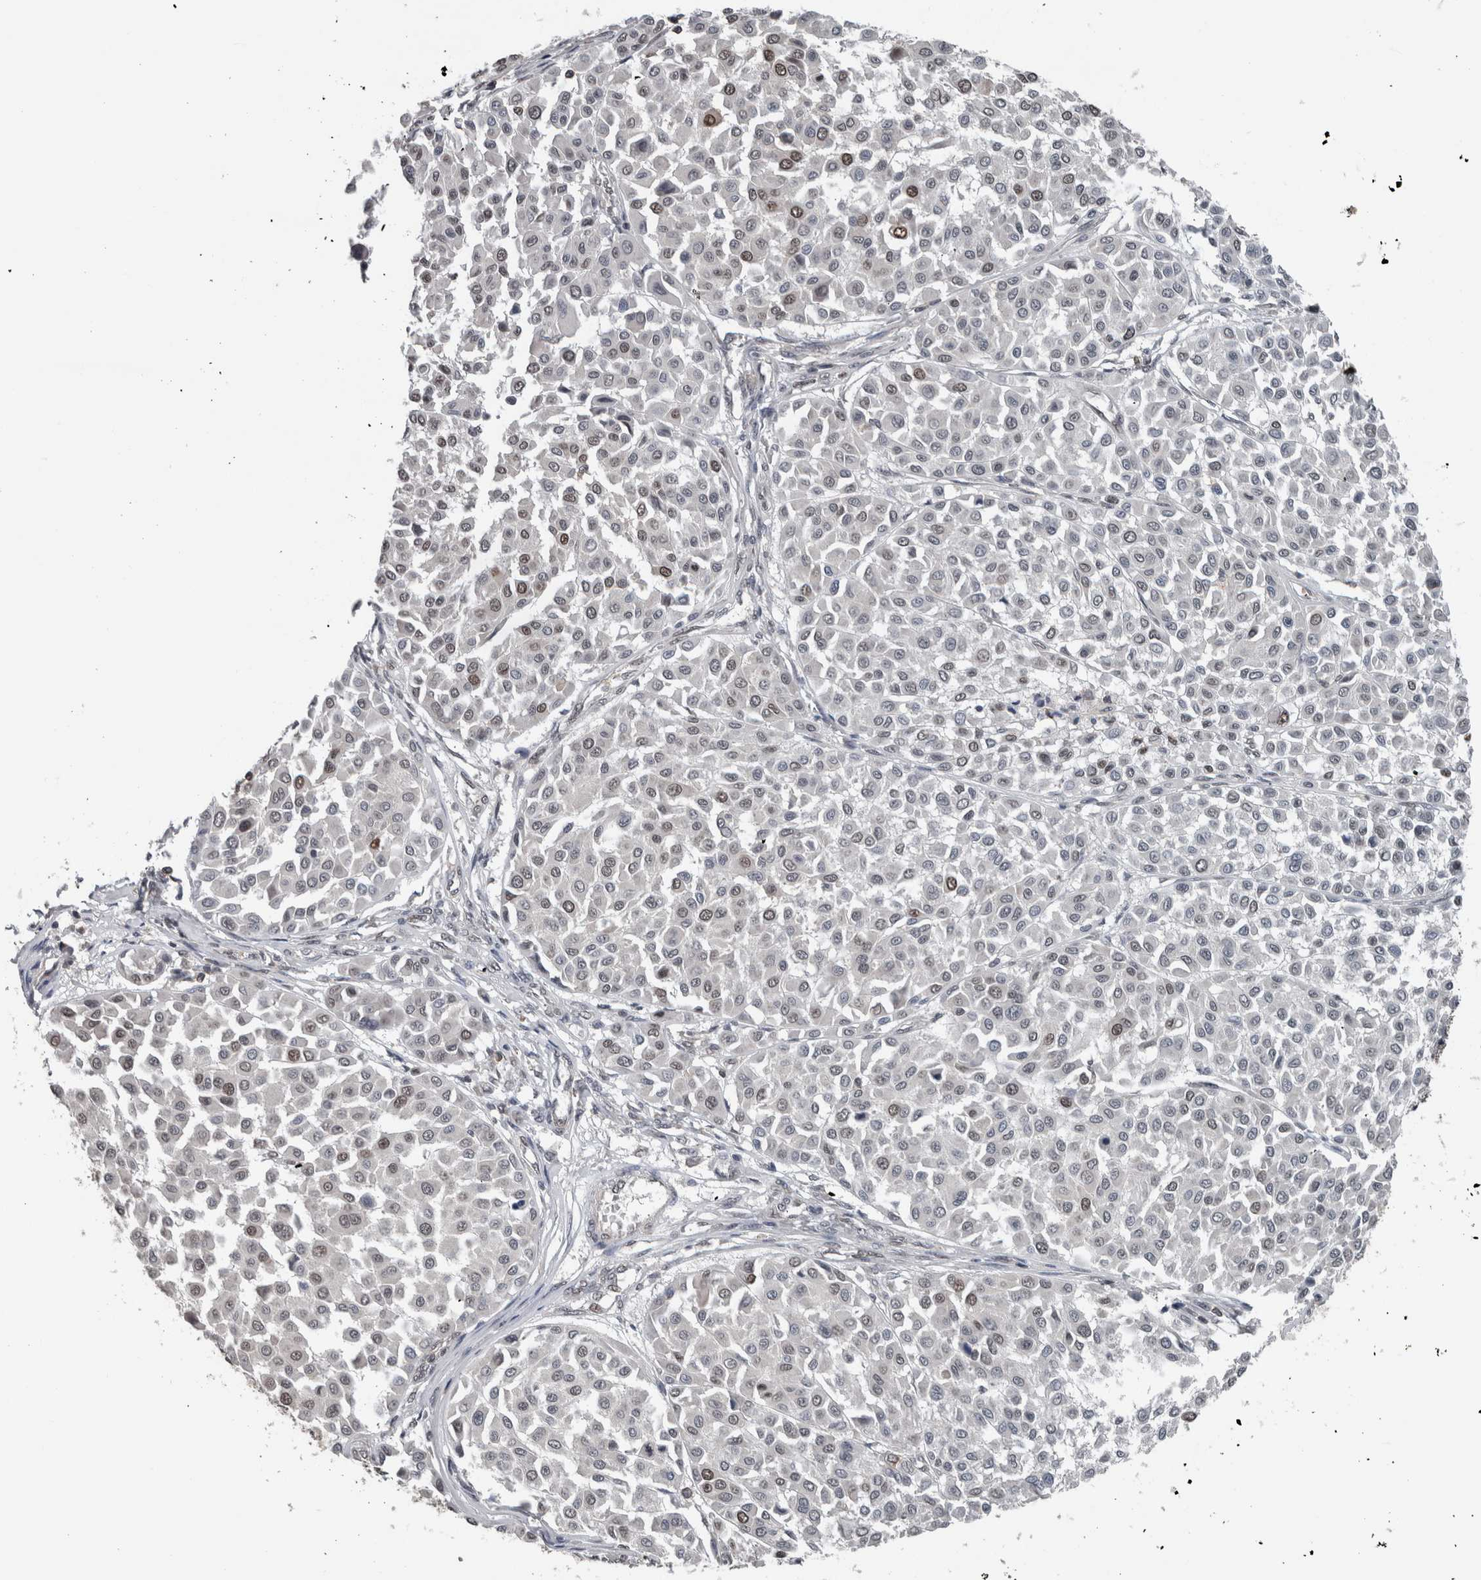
{"staining": {"intensity": "weak", "quantity": "<25%", "location": "nuclear"}, "tissue": "melanoma", "cell_type": "Tumor cells", "image_type": "cancer", "snomed": [{"axis": "morphology", "description": "Malignant melanoma, Metastatic site"}, {"axis": "topography", "description": "Soft tissue"}], "caption": "Image shows no protein expression in tumor cells of malignant melanoma (metastatic site) tissue.", "gene": "MAFF", "patient": {"sex": "male", "age": 41}}